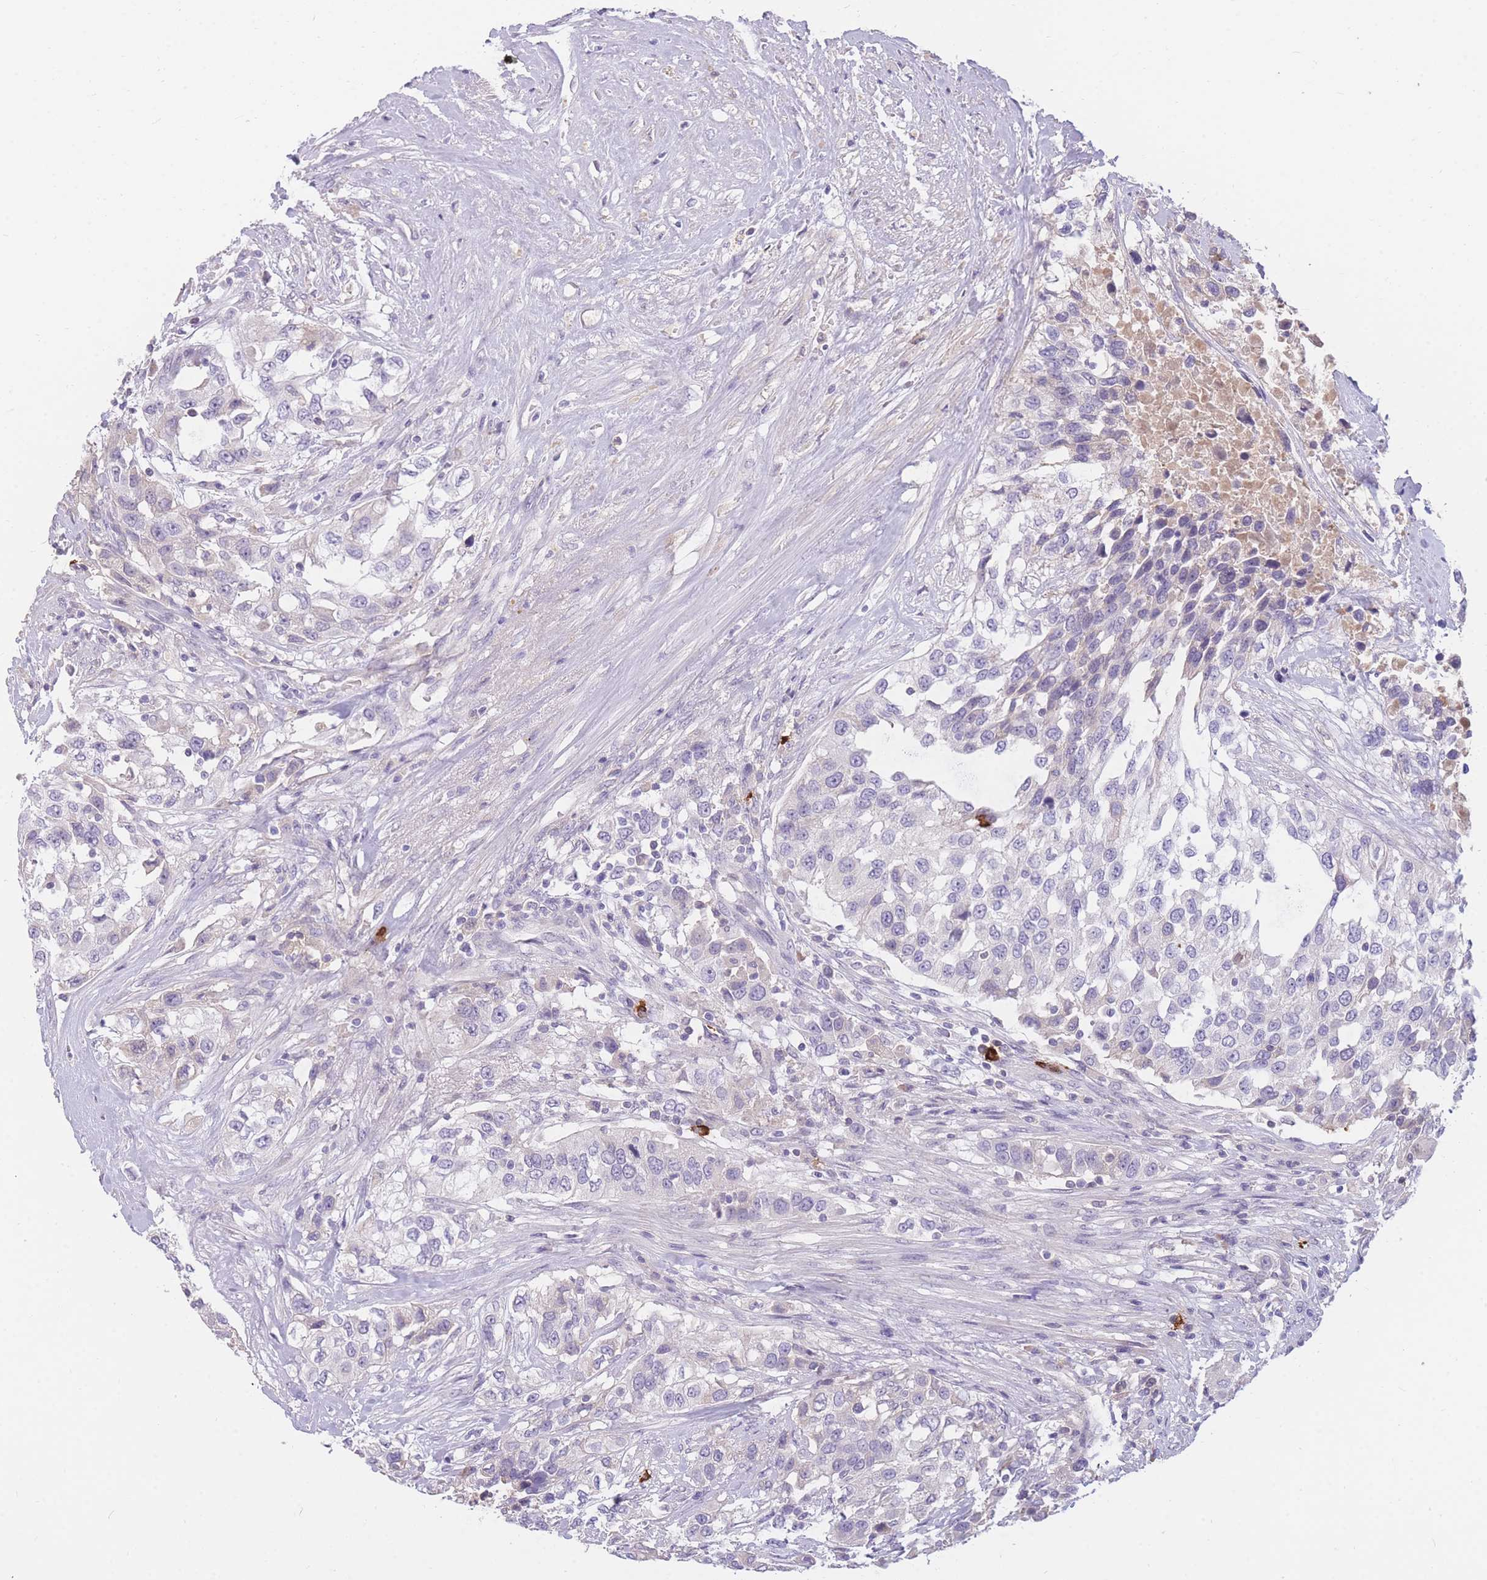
{"staining": {"intensity": "negative", "quantity": "none", "location": "none"}, "tissue": "urothelial cancer", "cell_type": "Tumor cells", "image_type": "cancer", "snomed": [{"axis": "morphology", "description": "Urothelial carcinoma, High grade"}, {"axis": "topography", "description": "Urinary bladder"}], "caption": "Tumor cells are negative for protein expression in human high-grade urothelial carcinoma.", "gene": "TPSD1", "patient": {"sex": "female", "age": 80}}